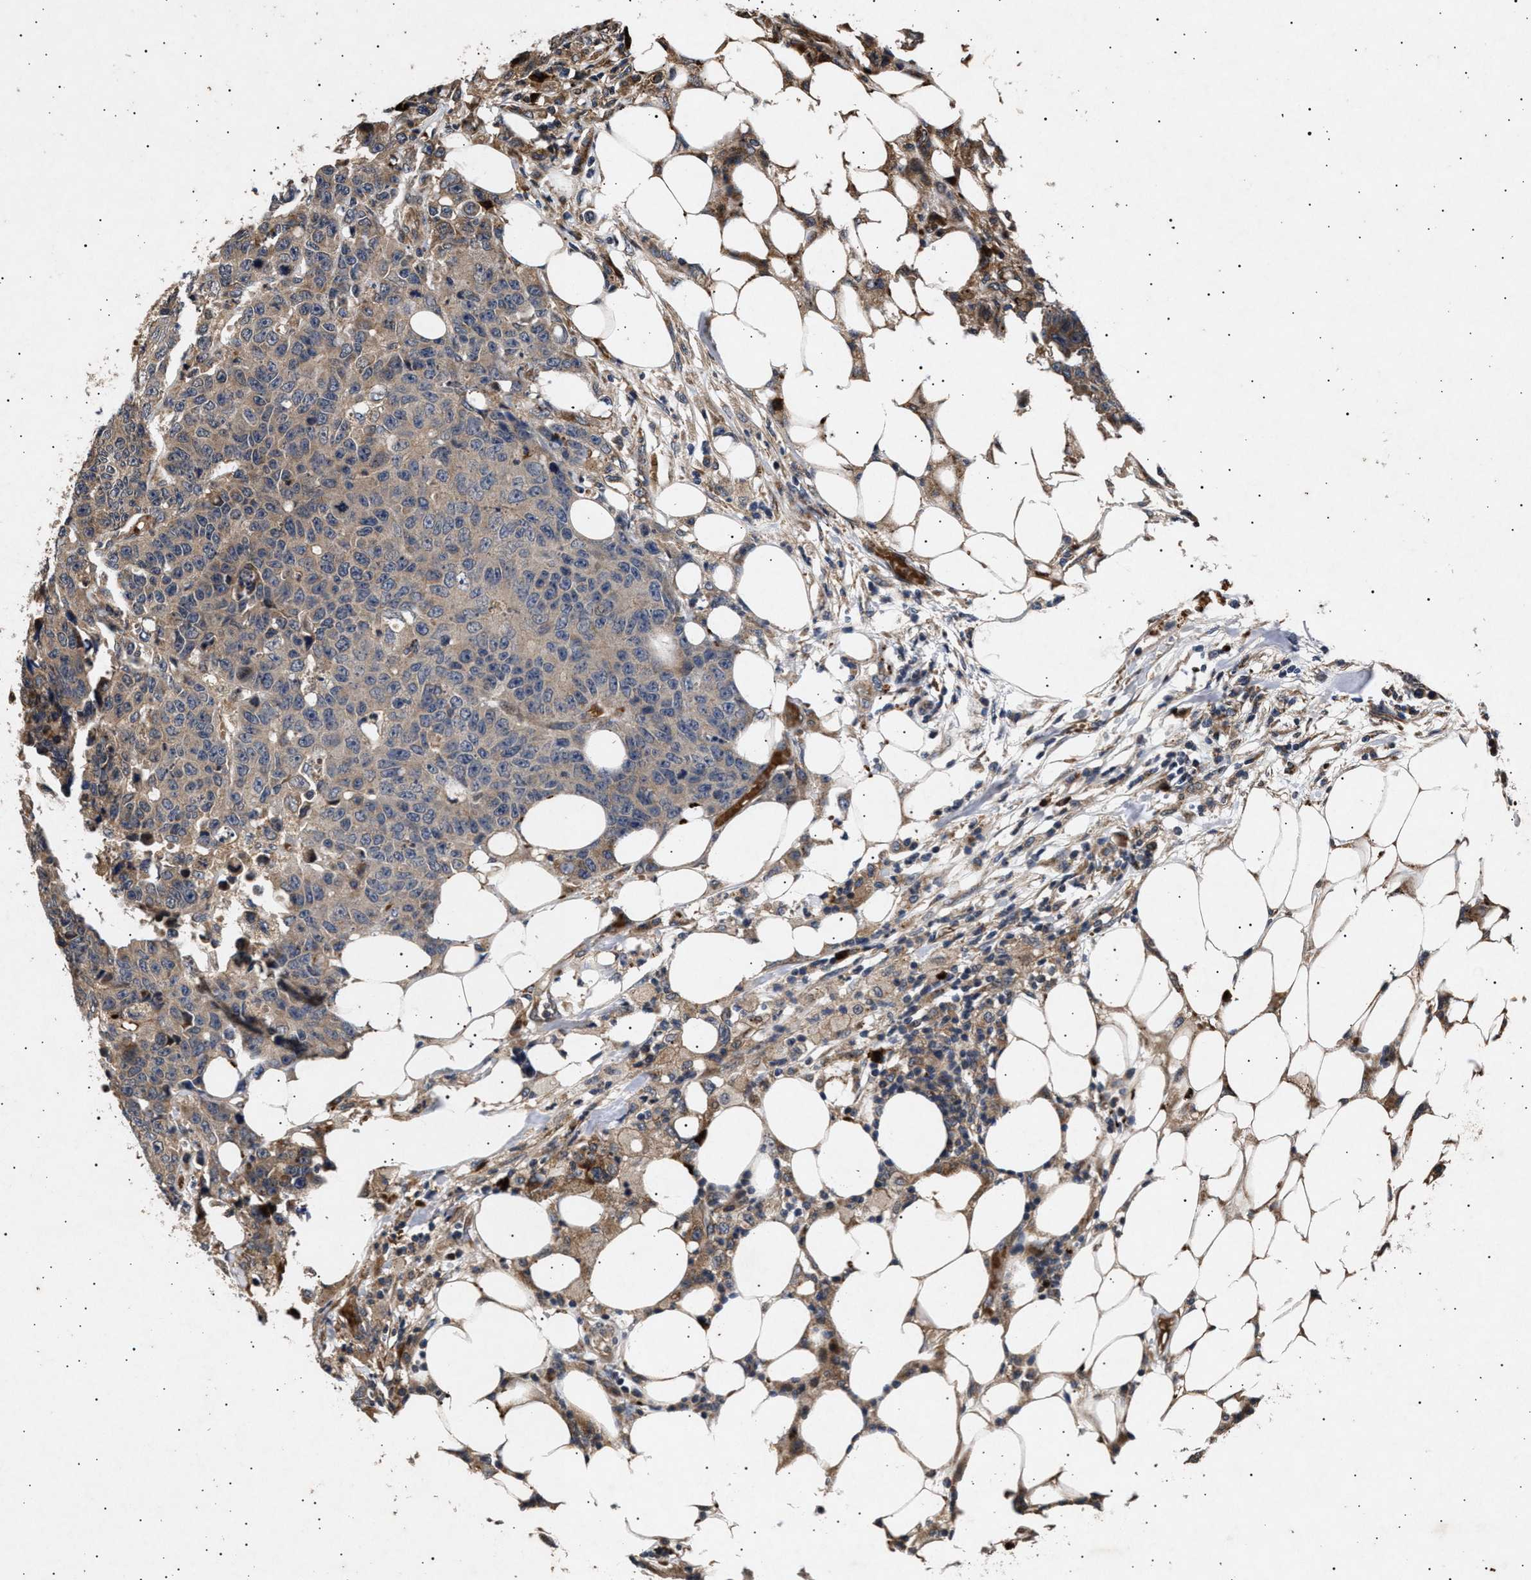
{"staining": {"intensity": "weak", "quantity": ">75%", "location": "cytoplasmic/membranous"}, "tissue": "colorectal cancer", "cell_type": "Tumor cells", "image_type": "cancer", "snomed": [{"axis": "morphology", "description": "Adenocarcinoma, NOS"}, {"axis": "topography", "description": "Colon"}], "caption": "This photomicrograph demonstrates IHC staining of colorectal cancer, with low weak cytoplasmic/membranous staining in approximately >75% of tumor cells.", "gene": "ITGB5", "patient": {"sex": "female", "age": 86}}